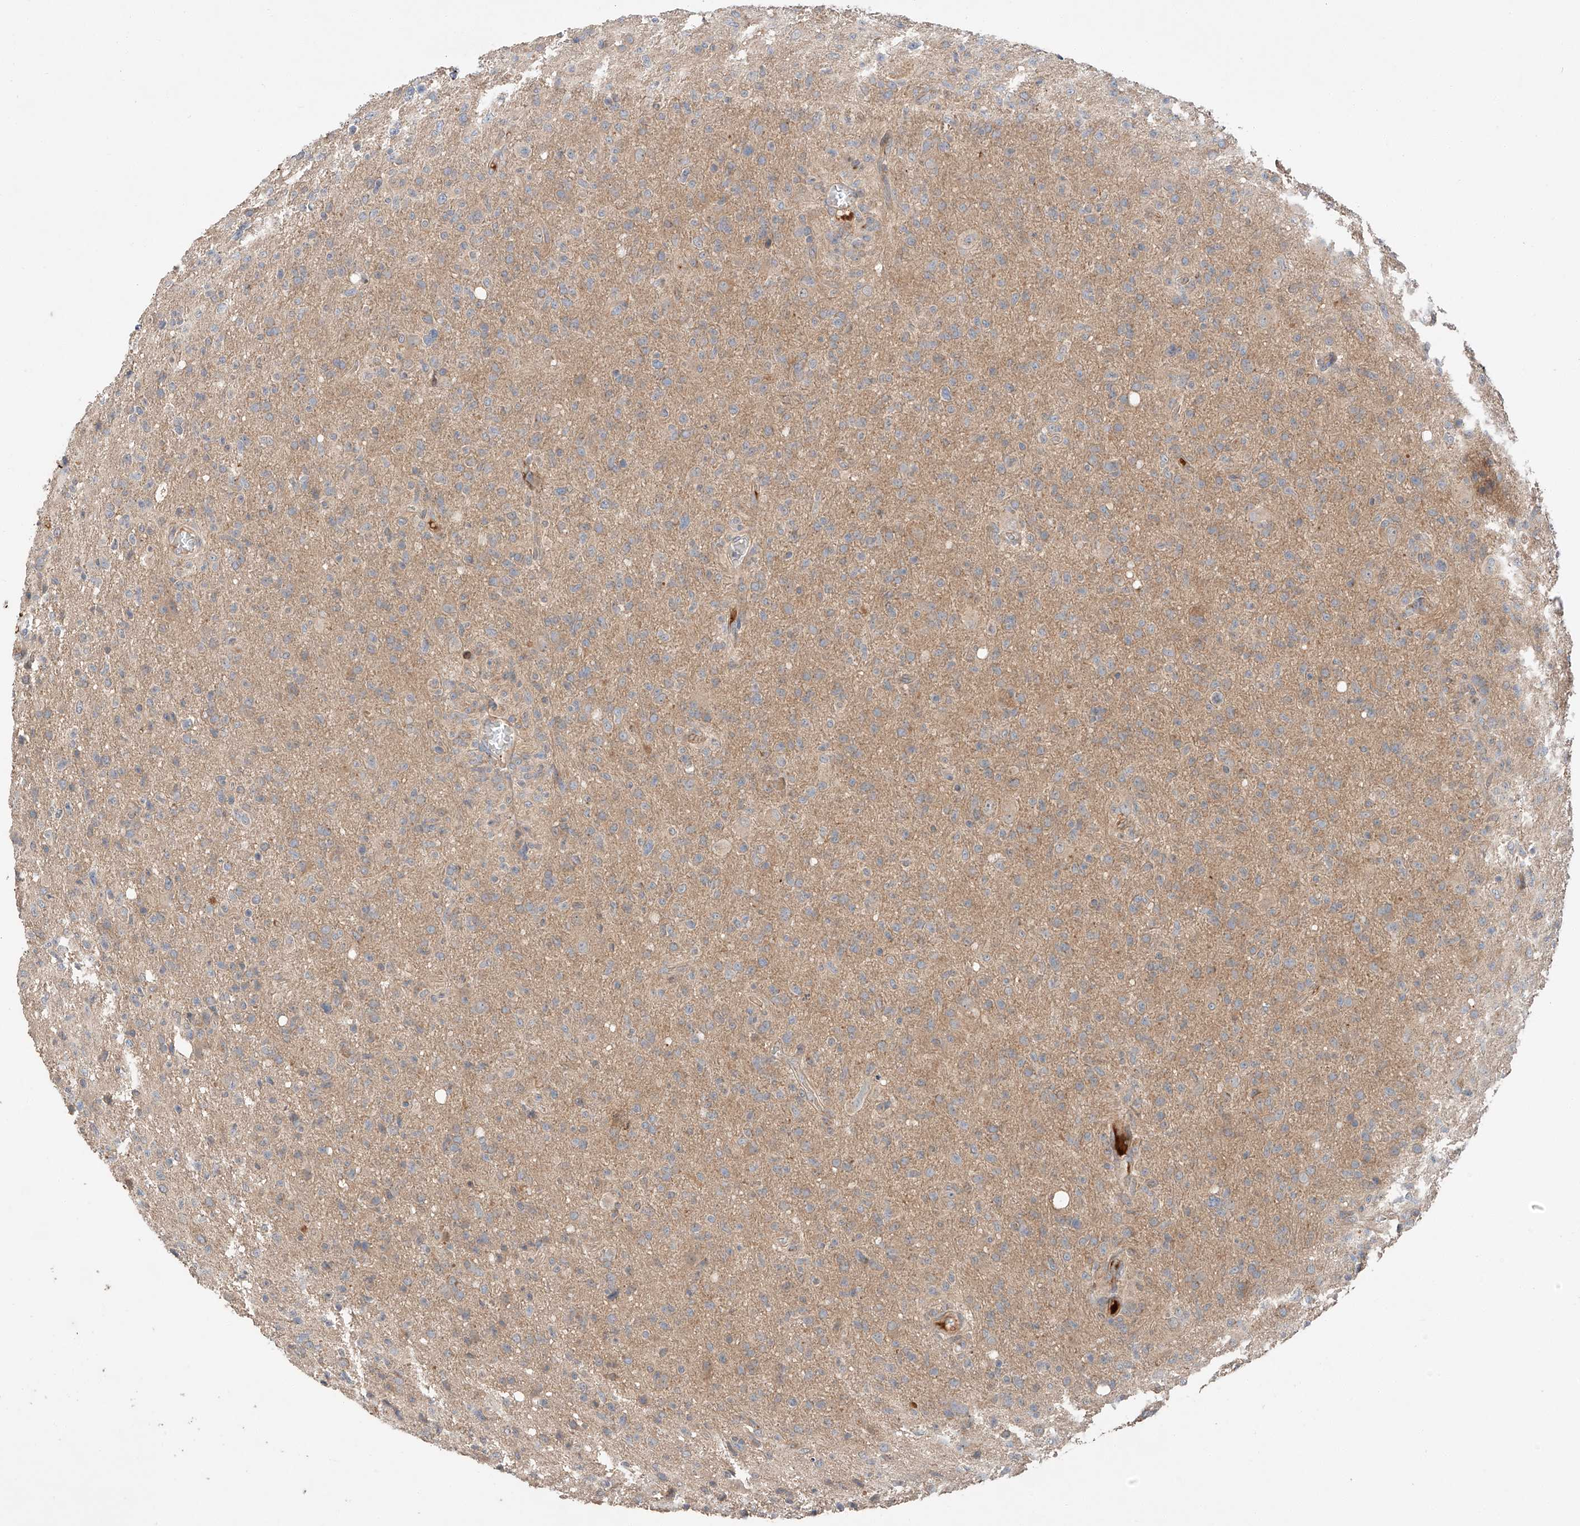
{"staining": {"intensity": "weak", "quantity": ">75%", "location": "cytoplasmic/membranous"}, "tissue": "glioma", "cell_type": "Tumor cells", "image_type": "cancer", "snomed": [{"axis": "morphology", "description": "Glioma, malignant, High grade"}, {"axis": "topography", "description": "Brain"}], "caption": "IHC of human high-grade glioma (malignant) exhibits low levels of weak cytoplasmic/membranous staining in approximately >75% of tumor cells. (Stains: DAB (3,3'-diaminobenzidine) in brown, nuclei in blue, Microscopy: brightfield microscopy at high magnification).", "gene": "XPNPEP1", "patient": {"sex": "female", "age": 57}}